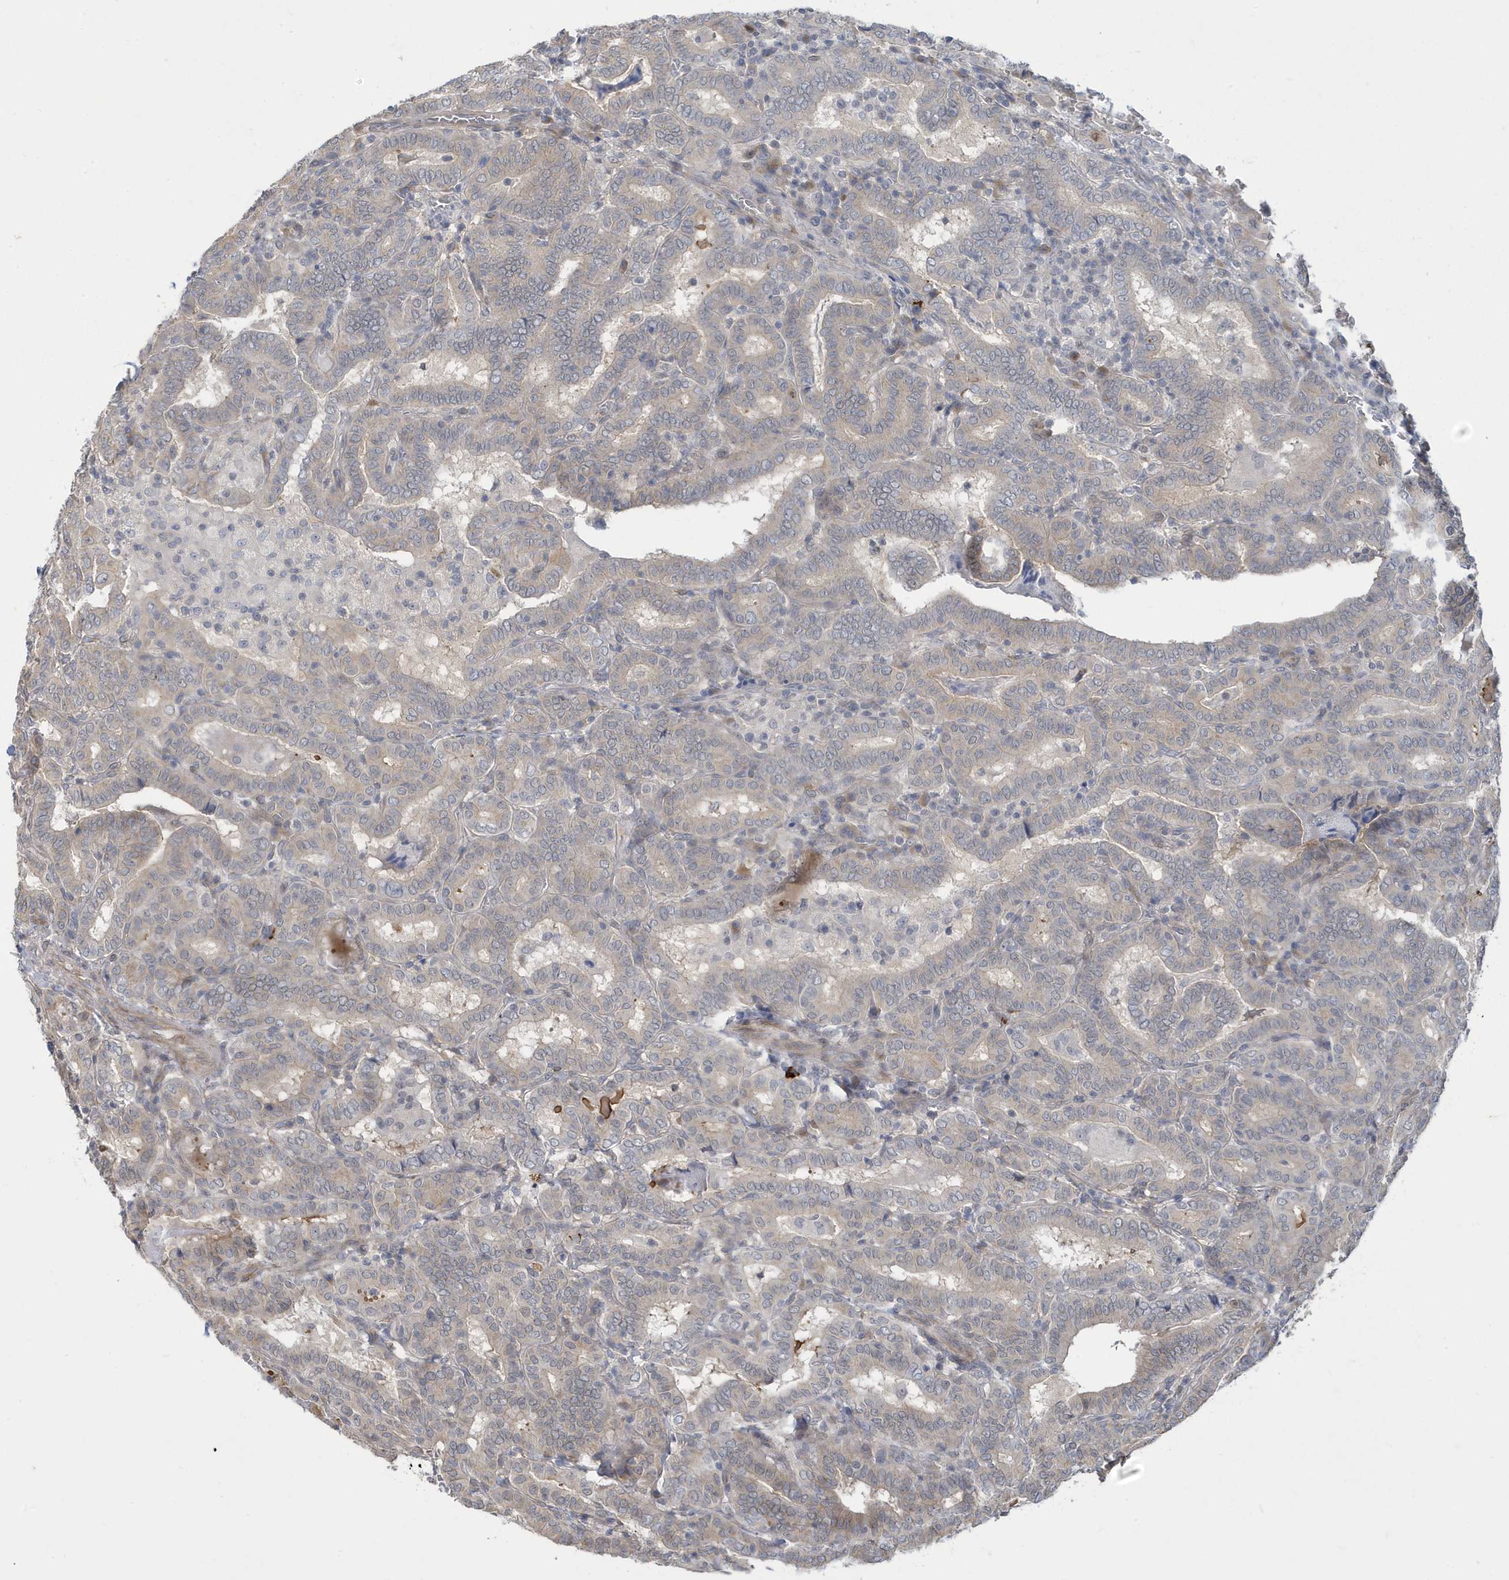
{"staining": {"intensity": "weak", "quantity": "25%-75%", "location": "cytoplasmic/membranous"}, "tissue": "thyroid cancer", "cell_type": "Tumor cells", "image_type": "cancer", "snomed": [{"axis": "morphology", "description": "Papillary adenocarcinoma, NOS"}, {"axis": "topography", "description": "Thyroid gland"}], "caption": "Immunohistochemistry histopathology image of papillary adenocarcinoma (thyroid) stained for a protein (brown), which exhibits low levels of weak cytoplasmic/membranous expression in about 25%-75% of tumor cells.", "gene": "ZNF654", "patient": {"sex": "female", "age": 72}}